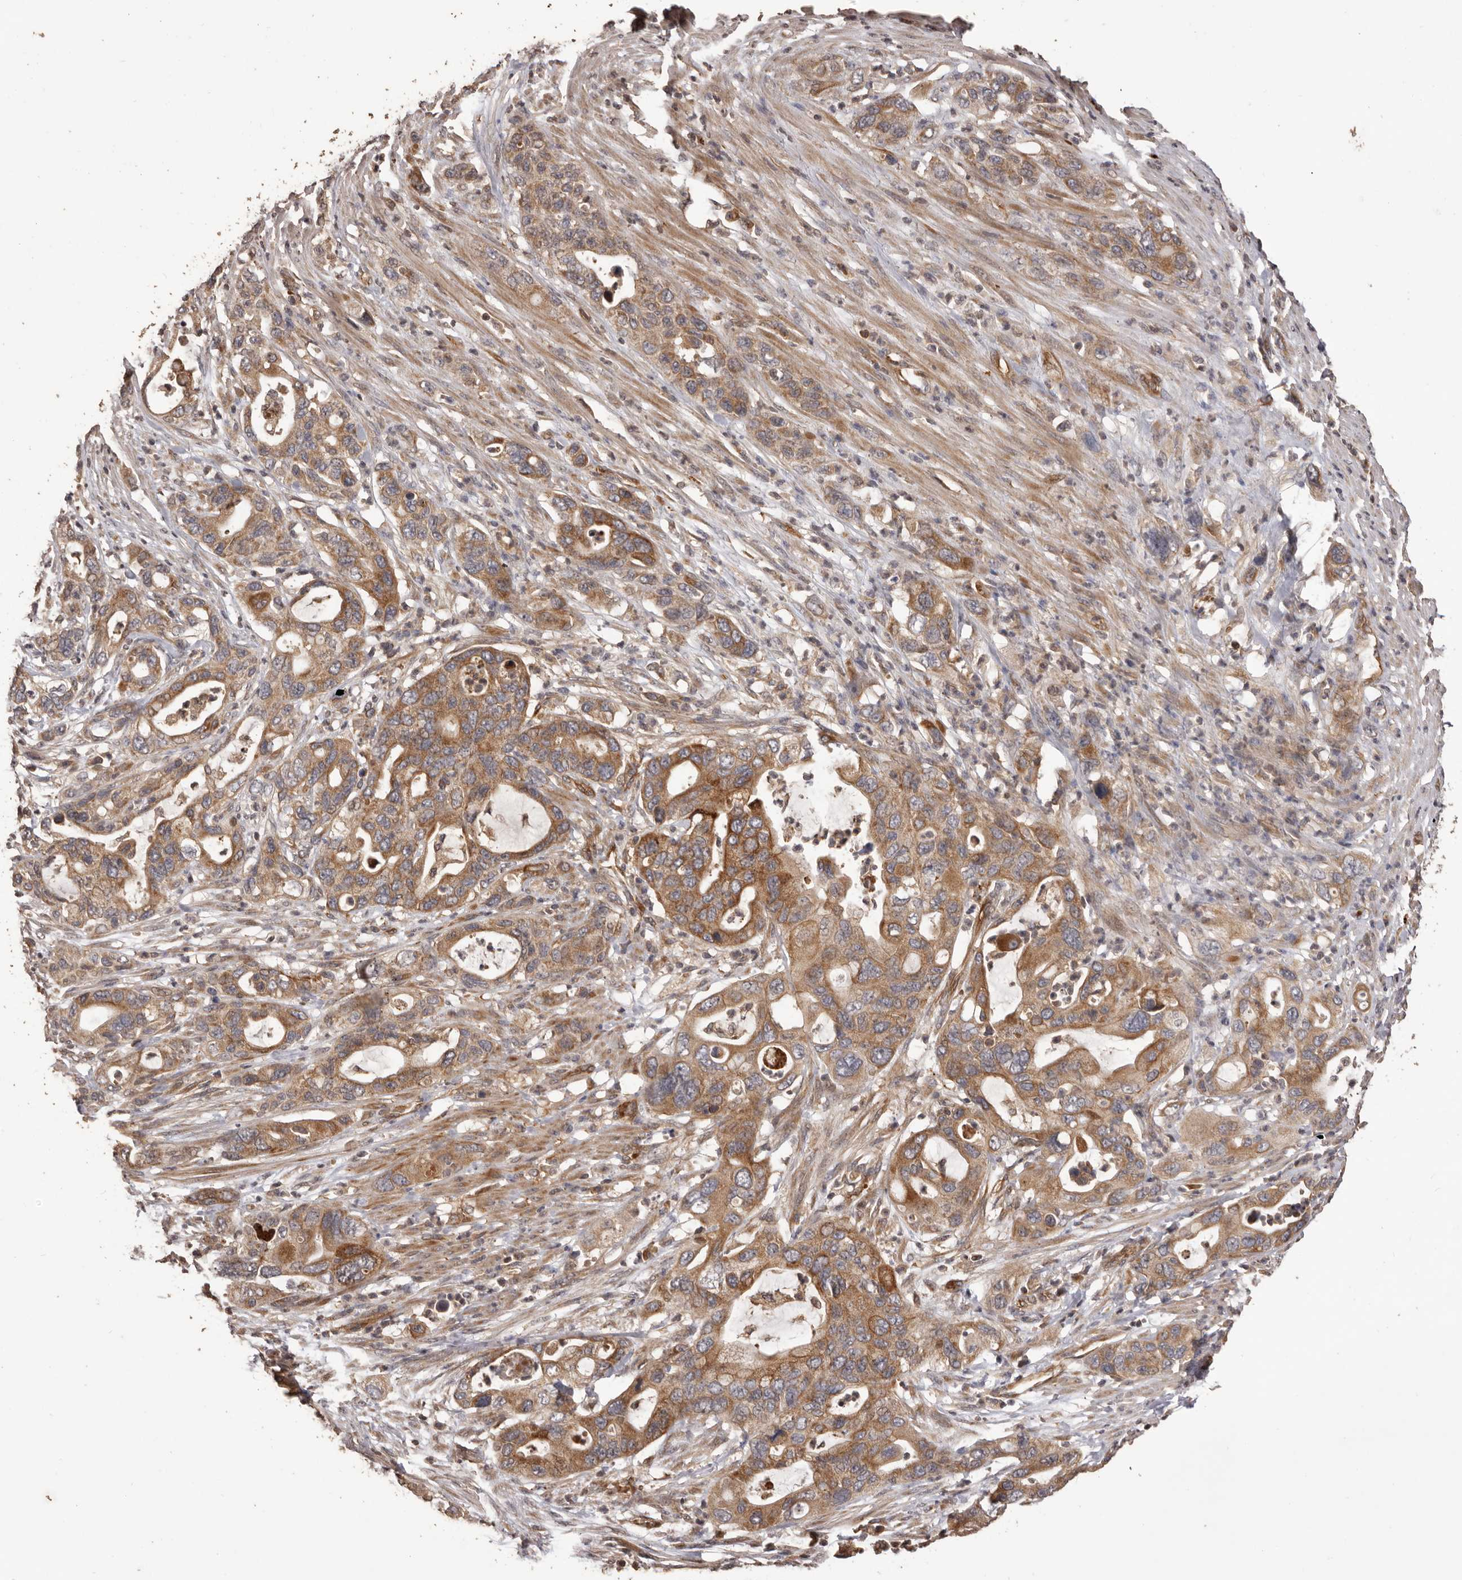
{"staining": {"intensity": "moderate", "quantity": ">75%", "location": "cytoplasmic/membranous"}, "tissue": "pancreatic cancer", "cell_type": "Tumor cells", "image_type": "cancer", "snomed": [{"axis": "morphology", "description": "Adenocarcinoma, NOS"}, {"axis": "topography", "description": "Pancreas"}], "caption": "Human adenocarcinoma (pancreatic) stained with a brown dye reveals moderate cytoplasmic/membranous positive expression in approximately >75% of tumor cells.", "gene": "QRSL1", "patient": {"sex": "female", "age": 71}}